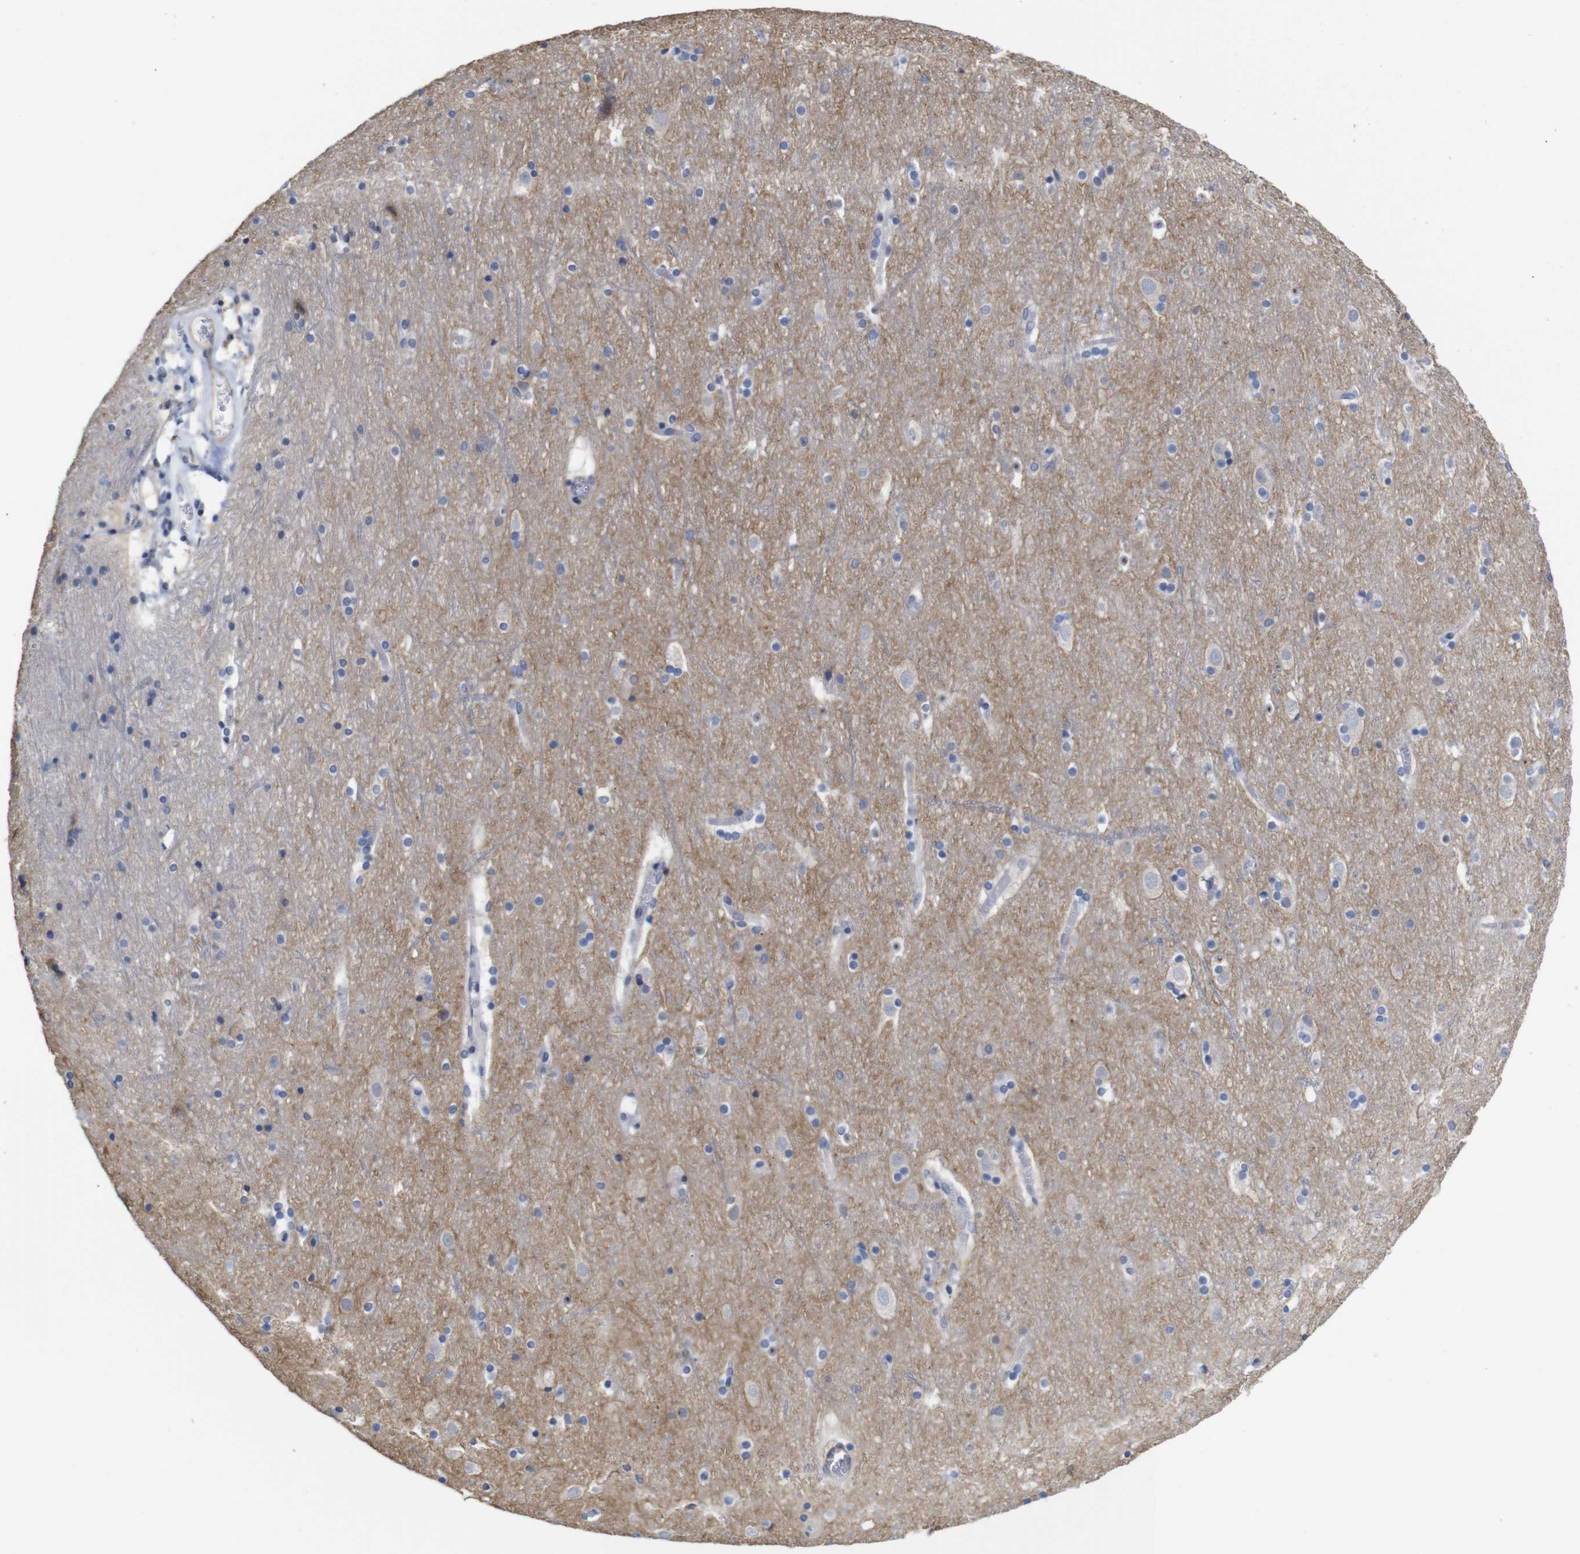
{"staining": {"intensity": "moderate", "quantity": "25%-75%", "location": "cytoplasmic/membranous"}, "tissue": "cerebral cortex", "cell_type": "Endothelial cells", "image_type": "normal", "snomed": [{"axis": "morphology", "description": "Normal tissue, NOS"}, {"axis": "topography", "description": "Cerebral cortex"}], "caption": "Immunohistochemistry (IHC) micrograph of benign cerebral cortex: cerebral cortex stained using IHC displays medium levels of moderate protein expression localized specifically in the cytoplasmic/membranous of endothelial cells, appearing as a cytoplasmic/membranous brown color.", "gene": "TCEAL9", "patient": {"sex": "male", "age": 45}}